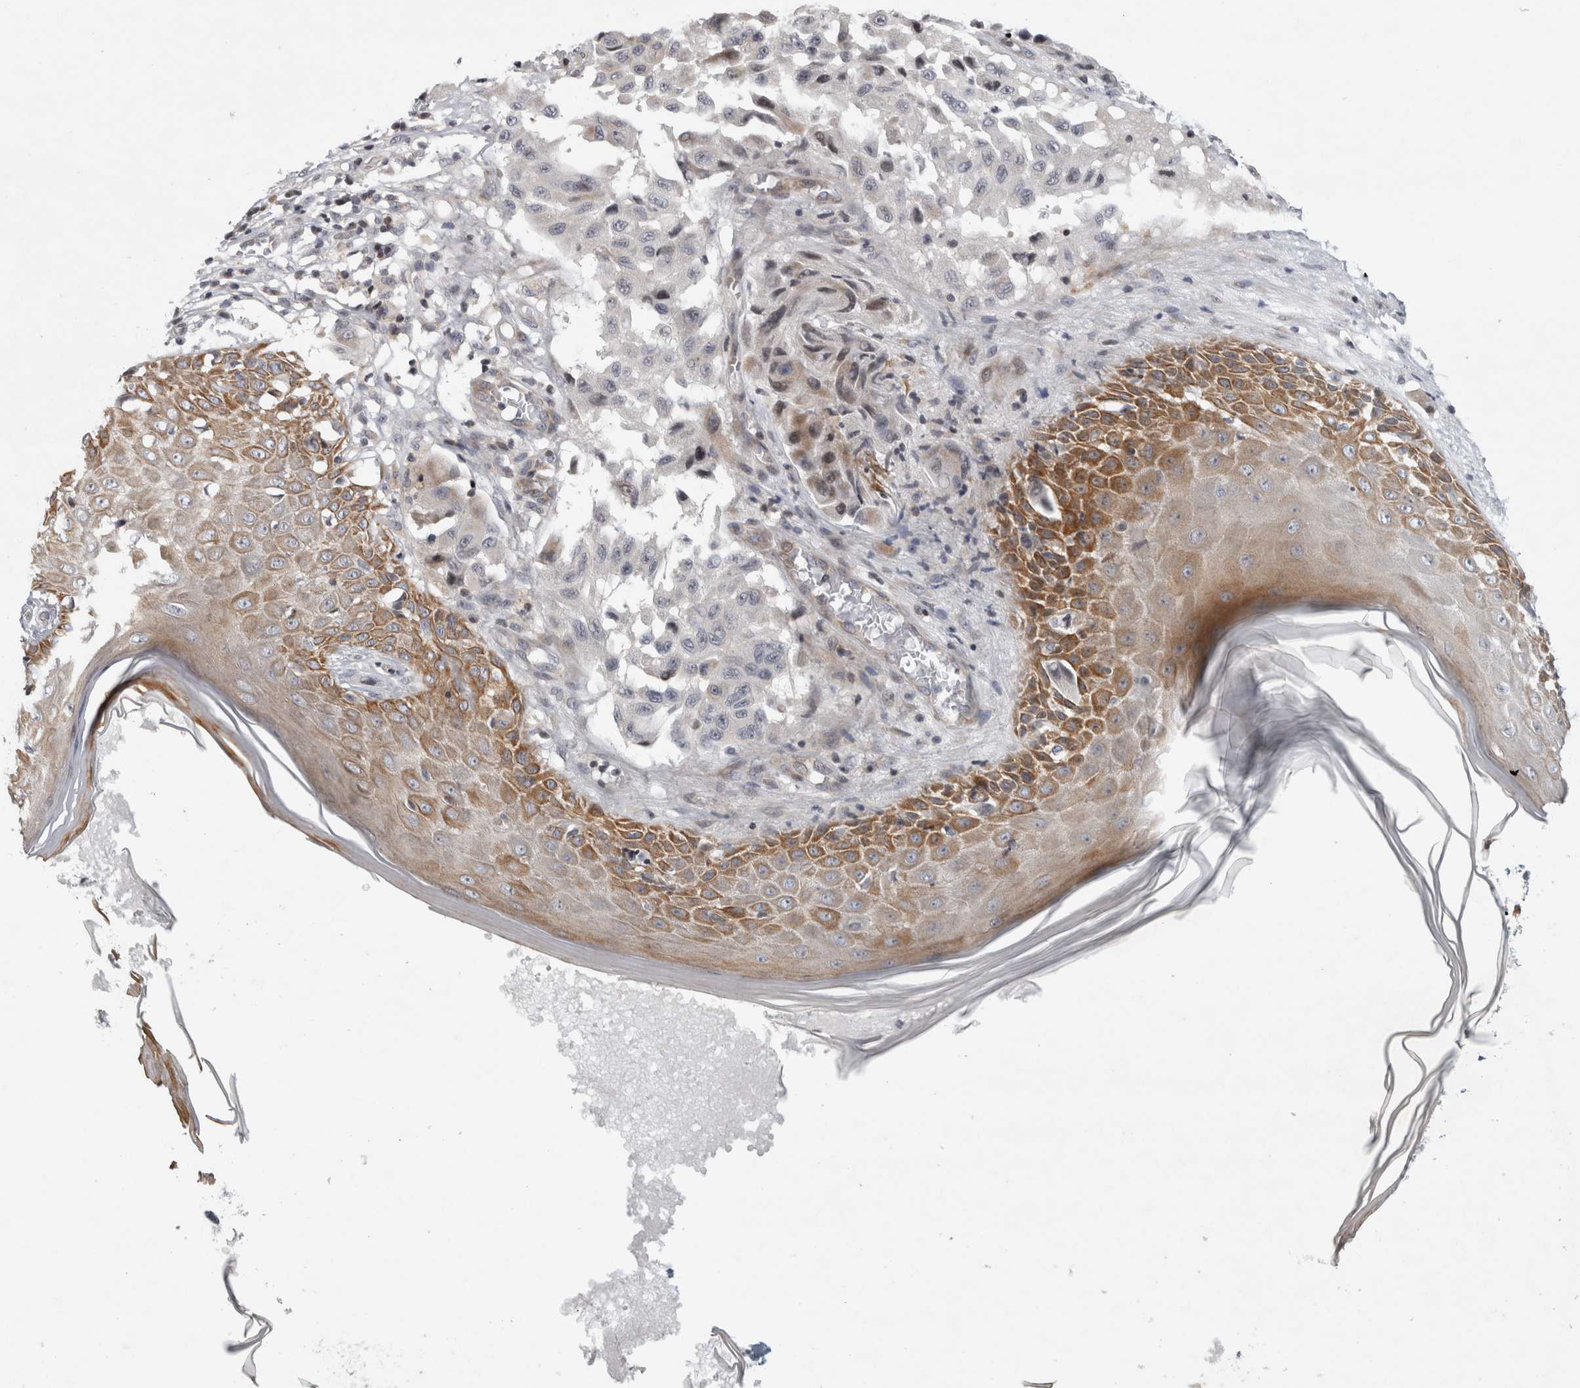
{"staining": {"intensity": "negative", "quantity": "none", "location": "none"}, "tissue": "melanoma", "cell_type": "Tumor cells", "image_type": "cancer", "snomed": [{"axis": "morphology", "description": "Malignant melanoma, NOS"}, {"axis": "topography", "description": "Skin"}], "caption": "Histopathology image shows no protein positivity in tumor cells of melanoma tissue.", "gene": "UTP25", "patient": {"sex": "male", "age": 30}}